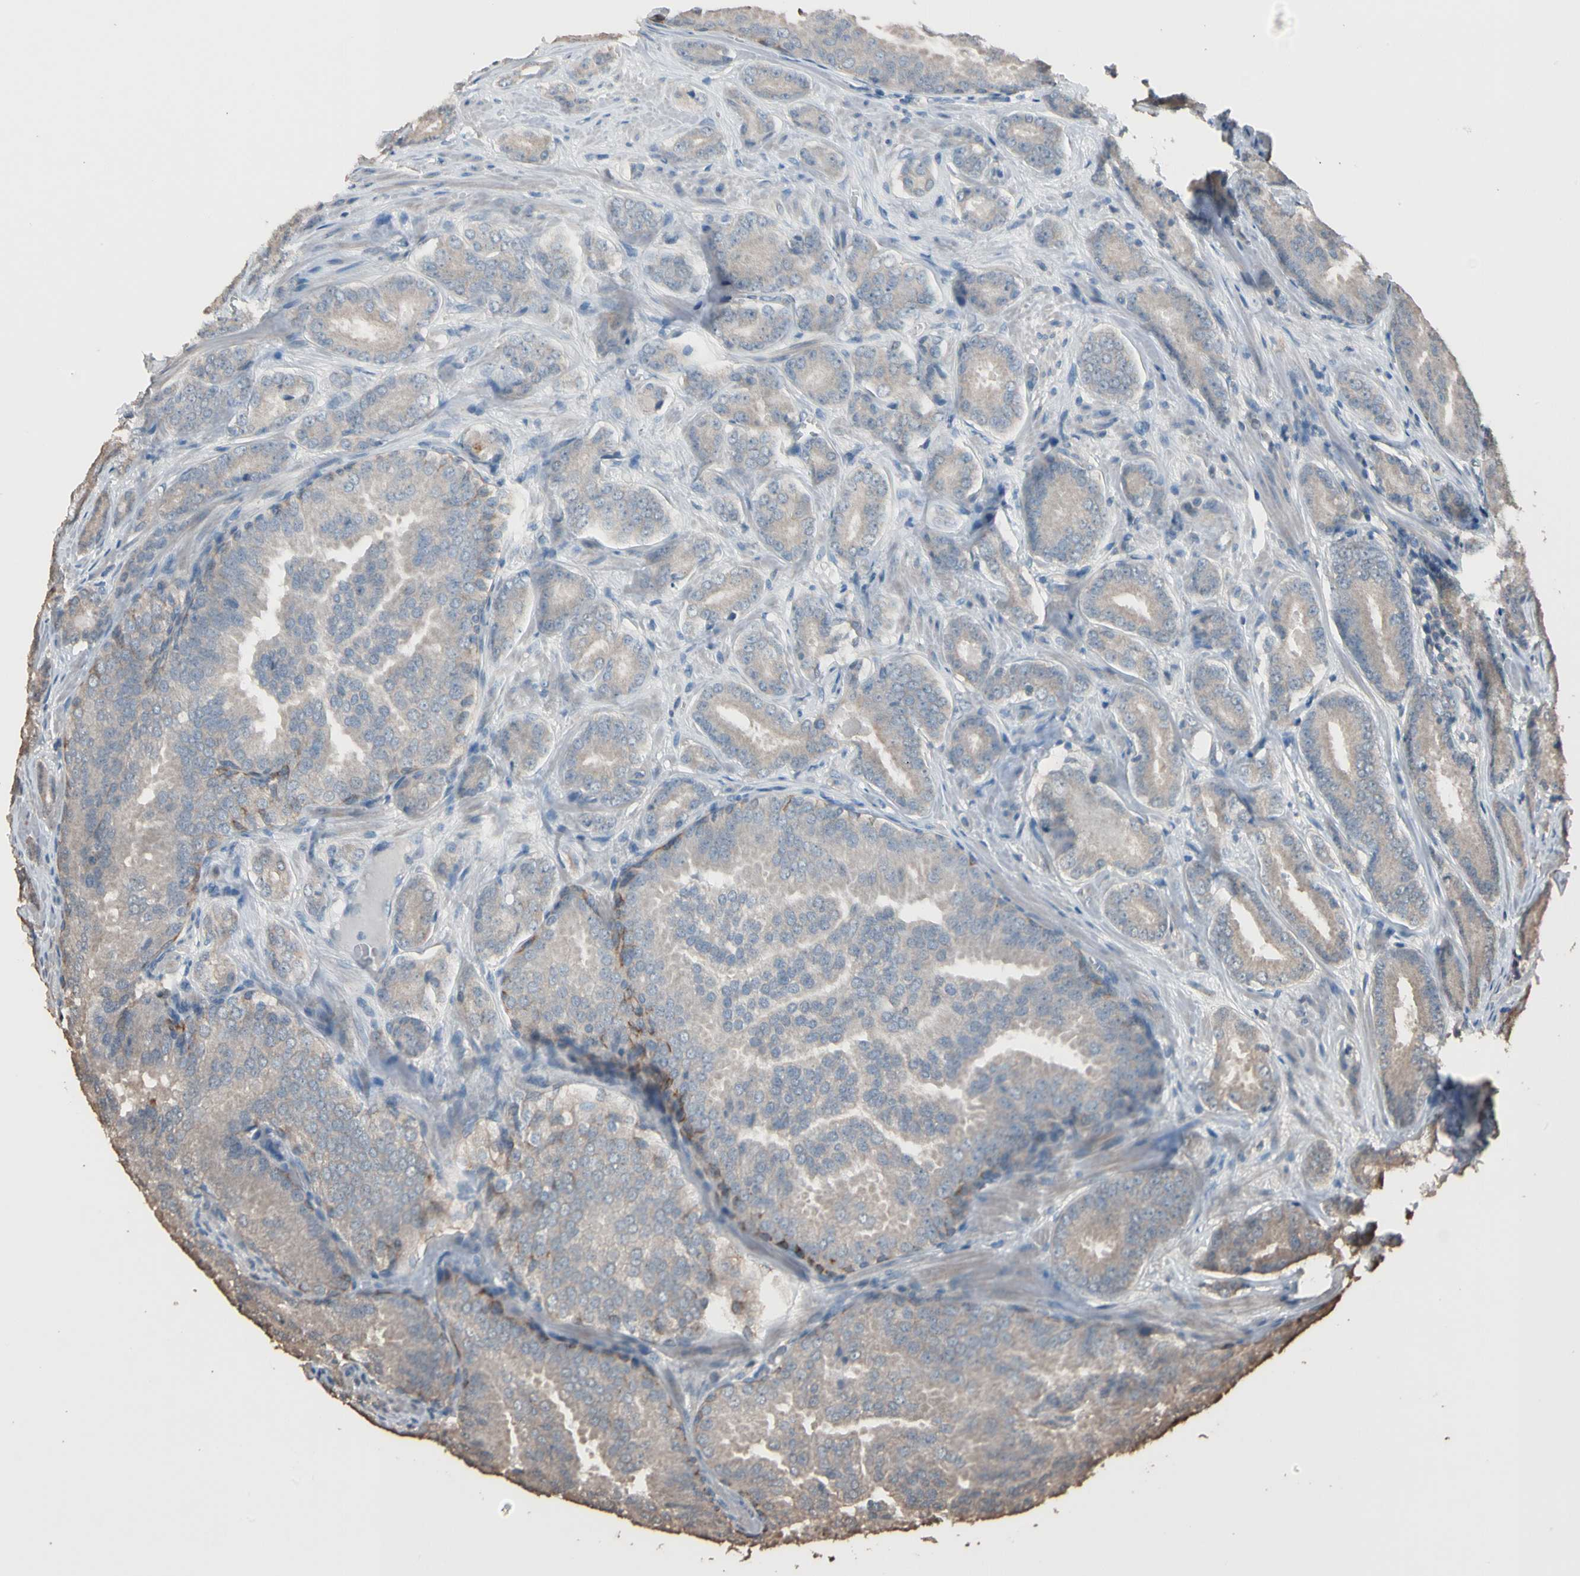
{"staining": {"intensity": "weak", "quantity": ">75%", "location": "cytoplasmic/membranous"}, "tissue": "prostate cancer", "cell_type": "Tumor cells", "image_type": "cancer", "snomed": [{"axis": "morphology", "description": "Adenocarcinoma, High grade"}, {"axis": "topography", "description": "Prostate"}], "caption": "This is an image of immunohistochemistry (IHC) staining of prostate high-grade adenocarcinoma, which shows weak expression in the cytoplasmic/membranous of tumor cells.", "gene": "MAP3K7", "patient": {"sex": "male", "age": 64}}